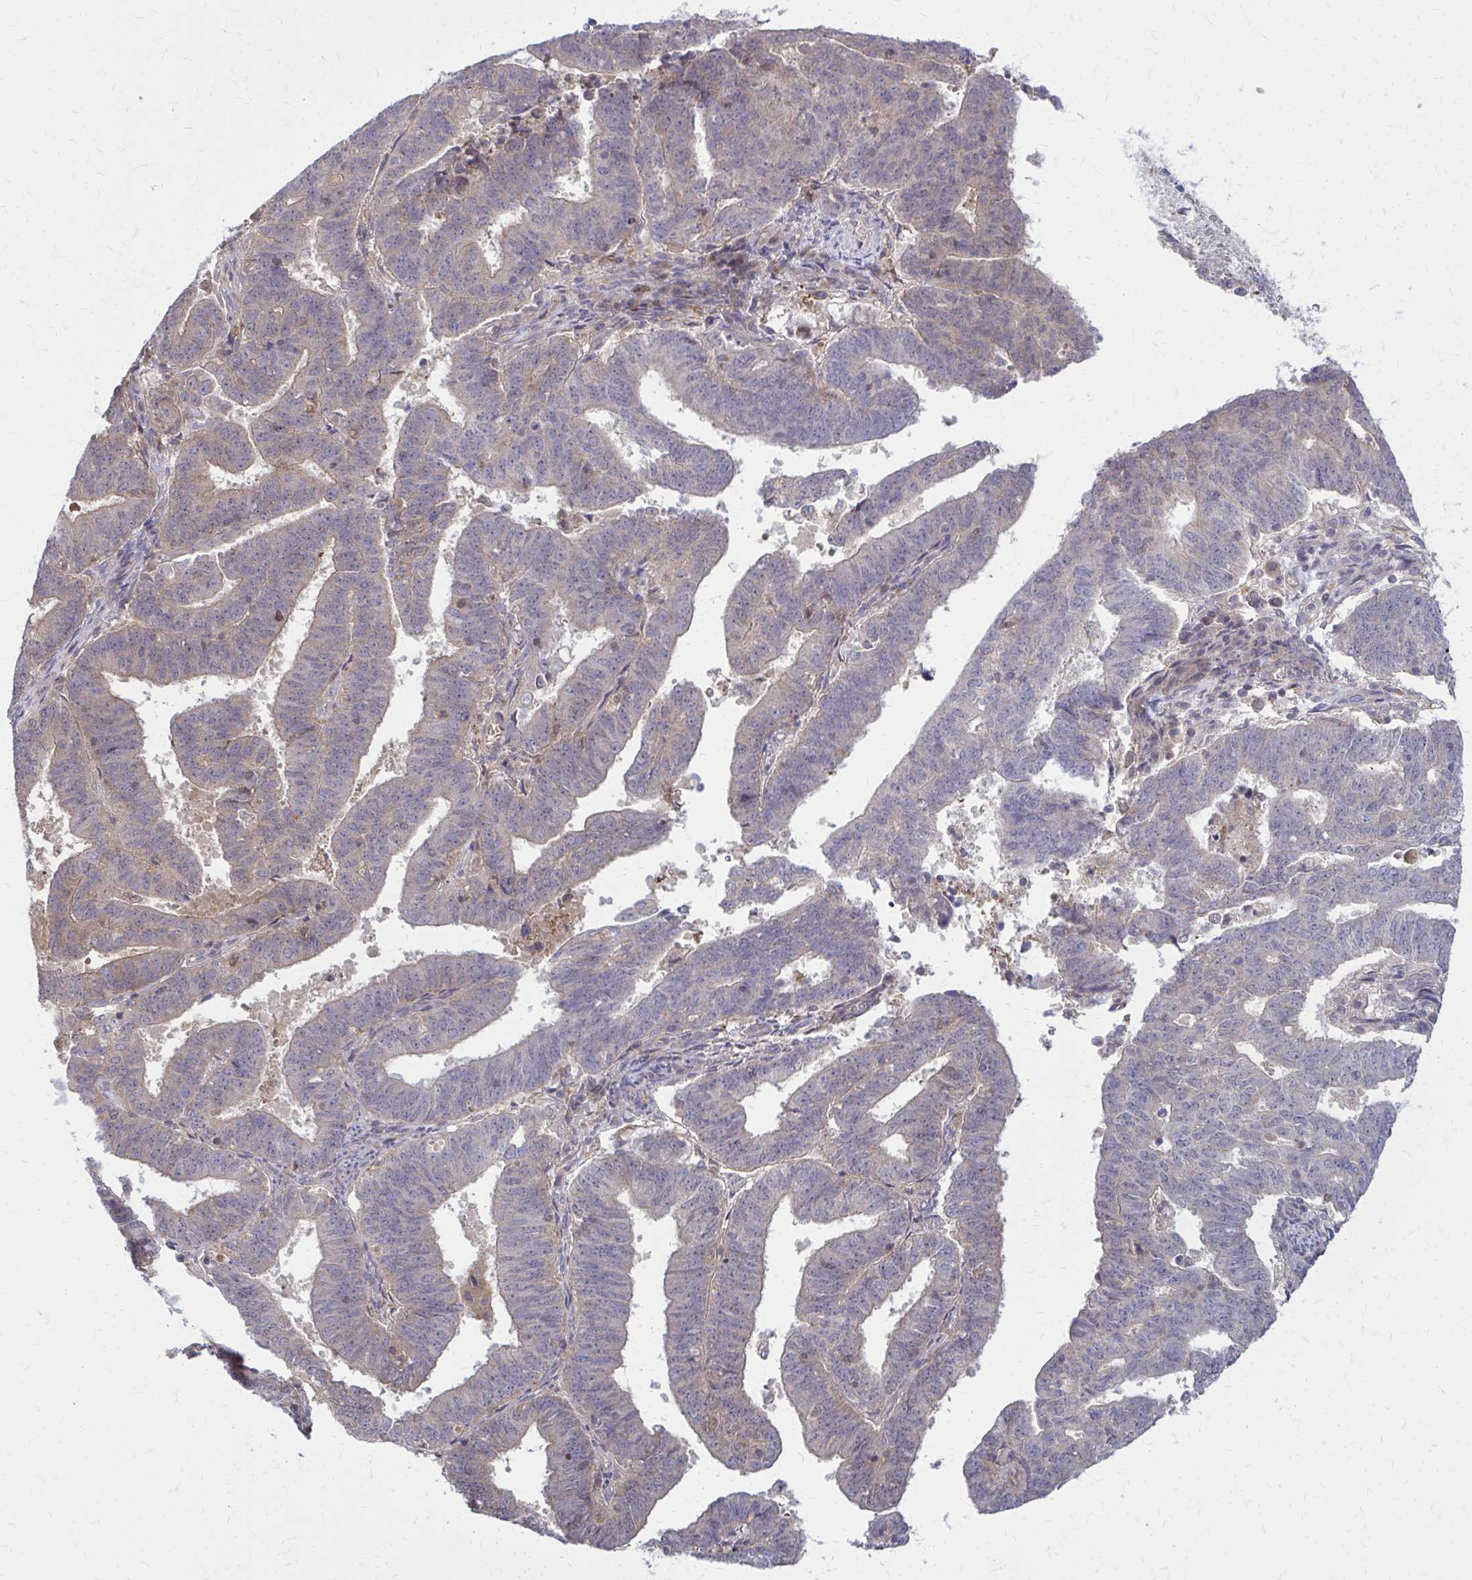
{"staining": {"intensity": "negative", "quantity": "none", "location": "none"}, "tissue": "endometrial cancer", "cell_type": "Tumor cells", "image_type": "cancer", "snomed": [{"axis": "morphology", "description": "Adenocarcinoma, NOS"}, {"axis": "topography", "description": "Endometrium"}], "caption": "A micrograph of endometrial adenocarcinoma stained for a protein demonstrates no brown staining in tumor cells.", "gene": "DBI", "patient": {"sex": "female", "age": 82}}